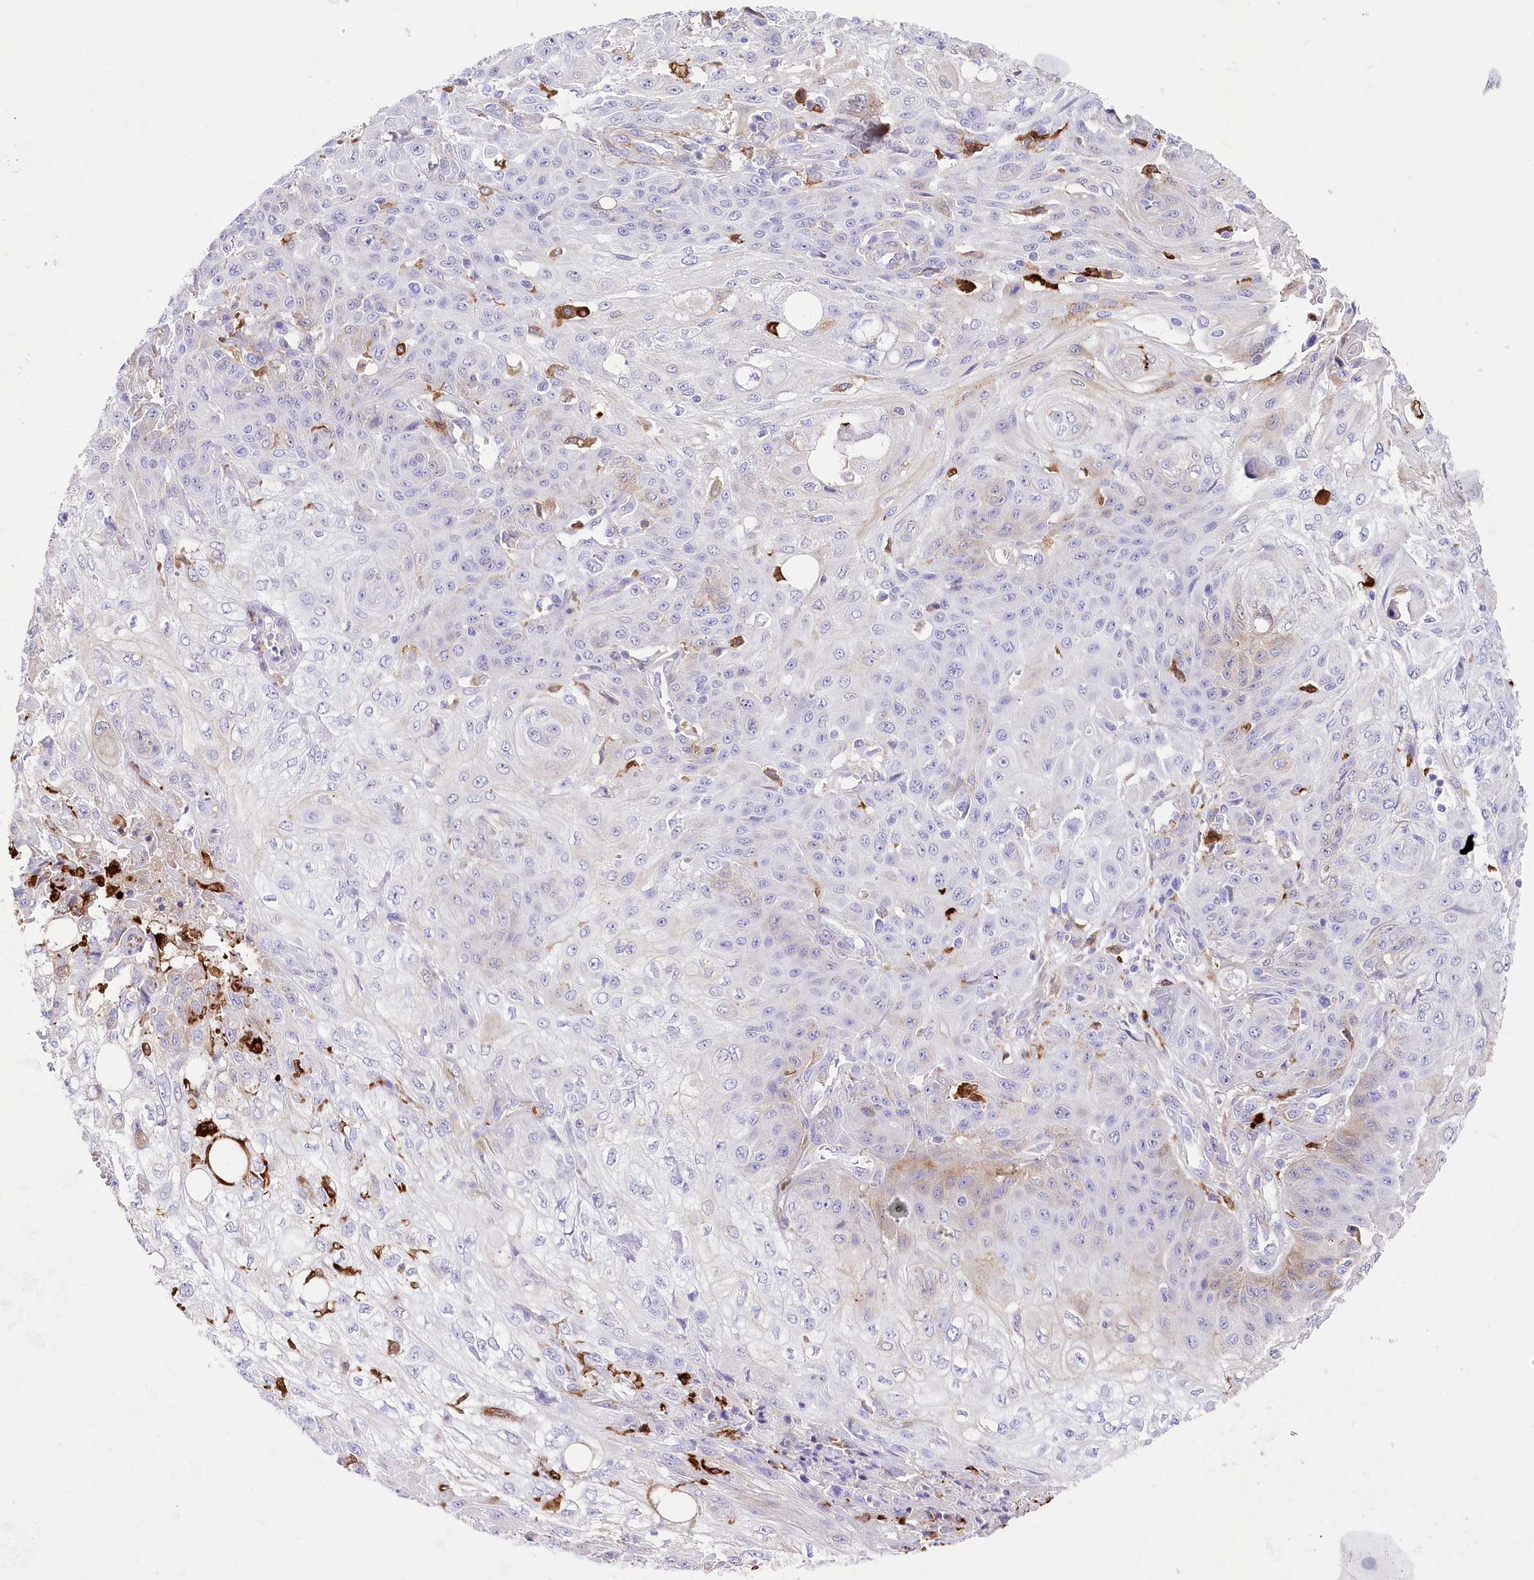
{"staining": {"intensity": "negative", "quantity": "none", "location": "none"}, "tissue": "skin cancer", "cell_type": "Tumor cells", "image_type": "cancer", "snomed": [{"axis": "morphology", "description": "Squamous cell carcinoma, NOS"}, {"axis": "morphology", "description": "Squamous cell carcinoma, metastatic, NOS"}, {"axis": "topography", "description": "Skin"}, {"axis": "topography", "description": "Lymph node"}], "caption": "Immunohistochemistry (IHC) image of neoplastic tissue: human metastatic squamous cell carcinoma (skin) stained with DAB (3,3'-diaminobenzidine) demonstrates no significant protein positivity in tumor cells.", "gene": "DNAJC19", "patient": {"sex": "male", "age": 75}}